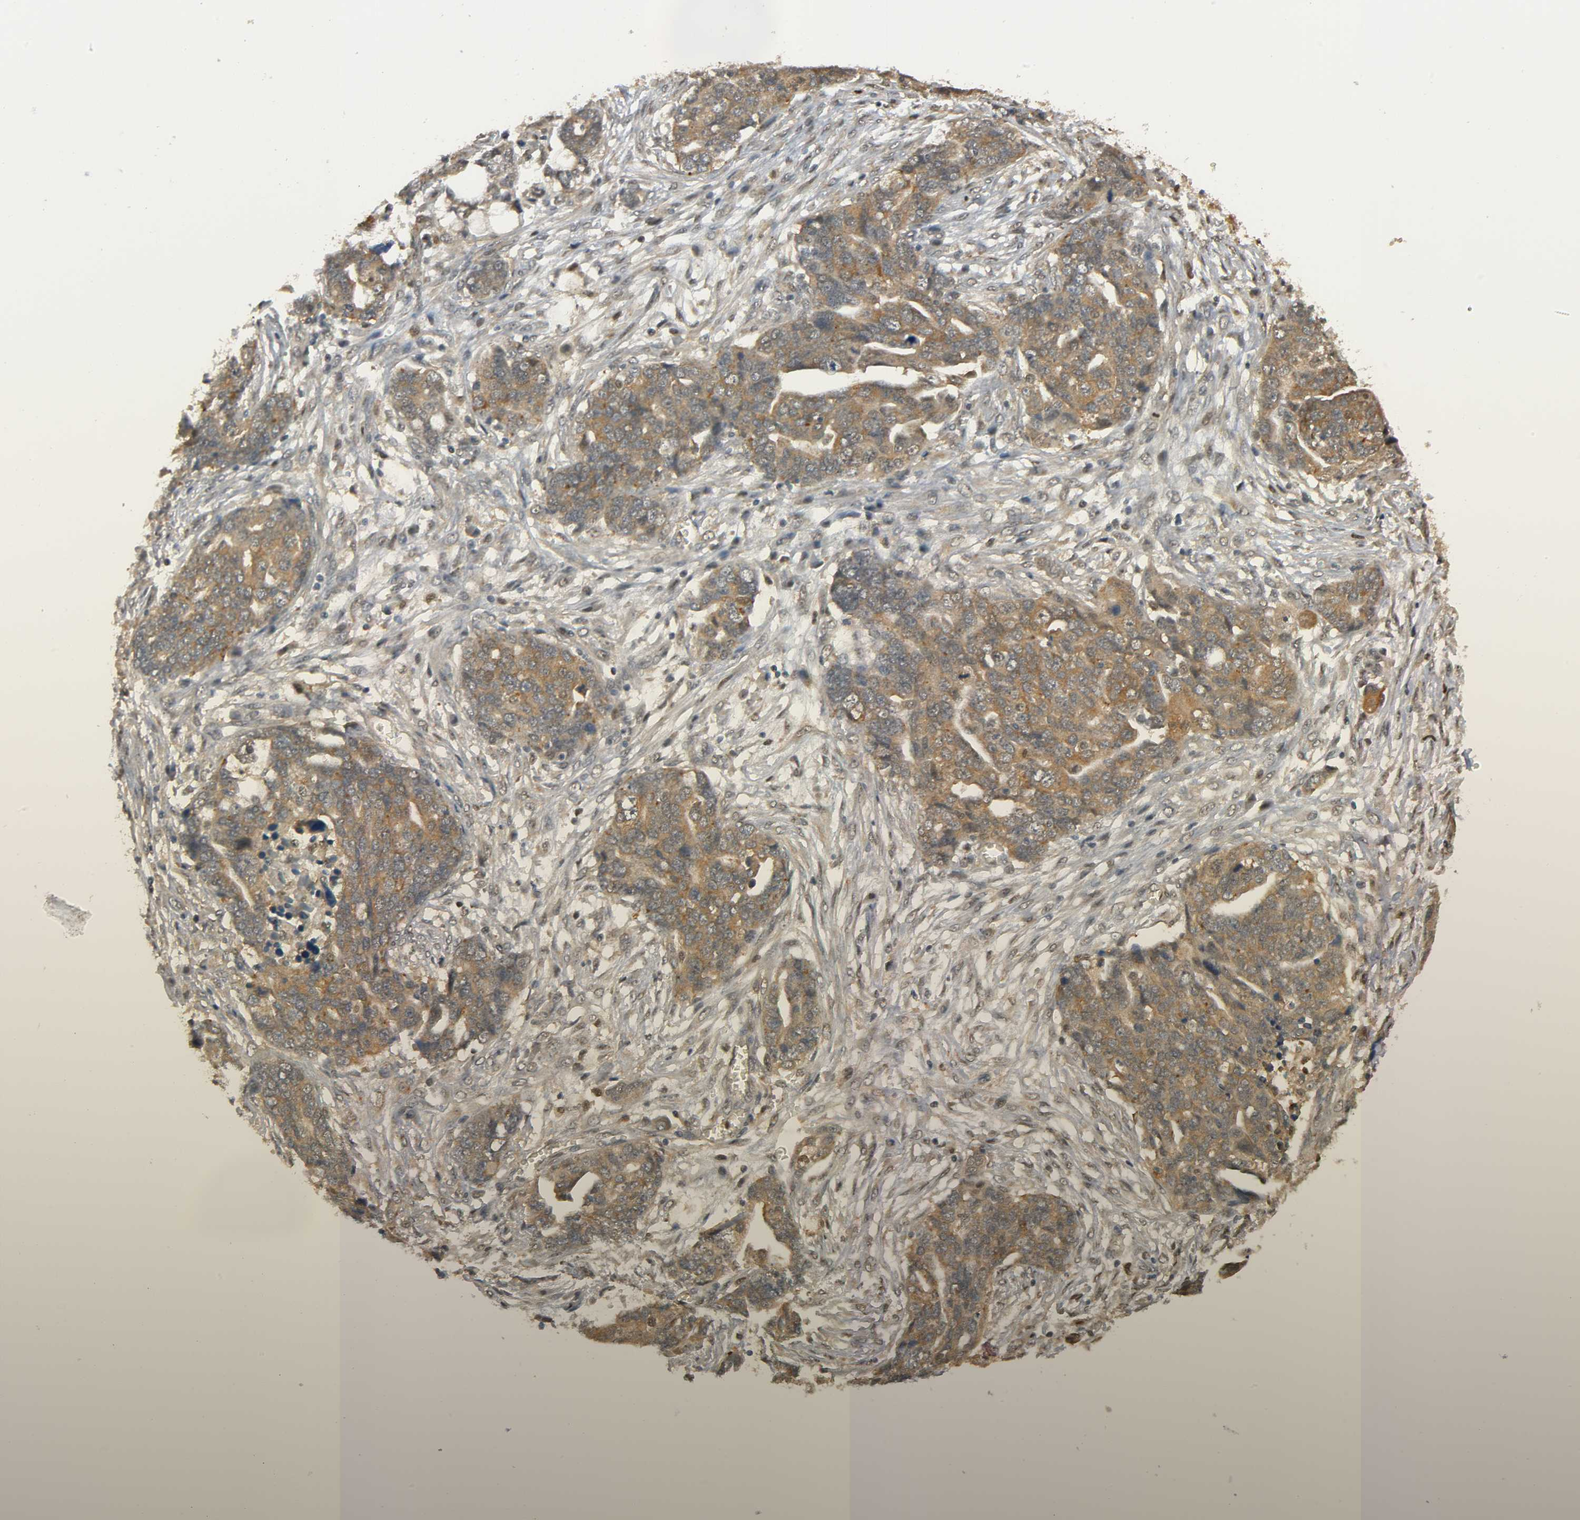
{"staining": {"intensity": "moderate", "quantity": ">75%", "location": "cytoplasmic/membranous"}, "tissue": "ovarian cancer", "cell_type": "Tumor cells", "image_type": "cancer", "snomed": [{"axis": "morphology", "description": "Normal tissue, NOS"}, {"axis": "morphology", "description": "Cystadenocarcinoma, serous, NOS"}, {"axis": "topography", "description": "Fallopian tube"}, {"axis": "topography", "description": "Ovary"}], "caption": "IHC staining of serous cystadenocarcinoma (ovarian), which demonstrates medium levels of moderate cytoplasmic/membranous staining in about >75% of tumor cells indicating moderate cytoplasmic/membranous protein staining. The staining was performed using DAB (brown) for protein detection and nuclei were counterstained in hematoxylin (blue).", "gene": "ZFPM2", "patient": {"sex": "female", "age": 56}}